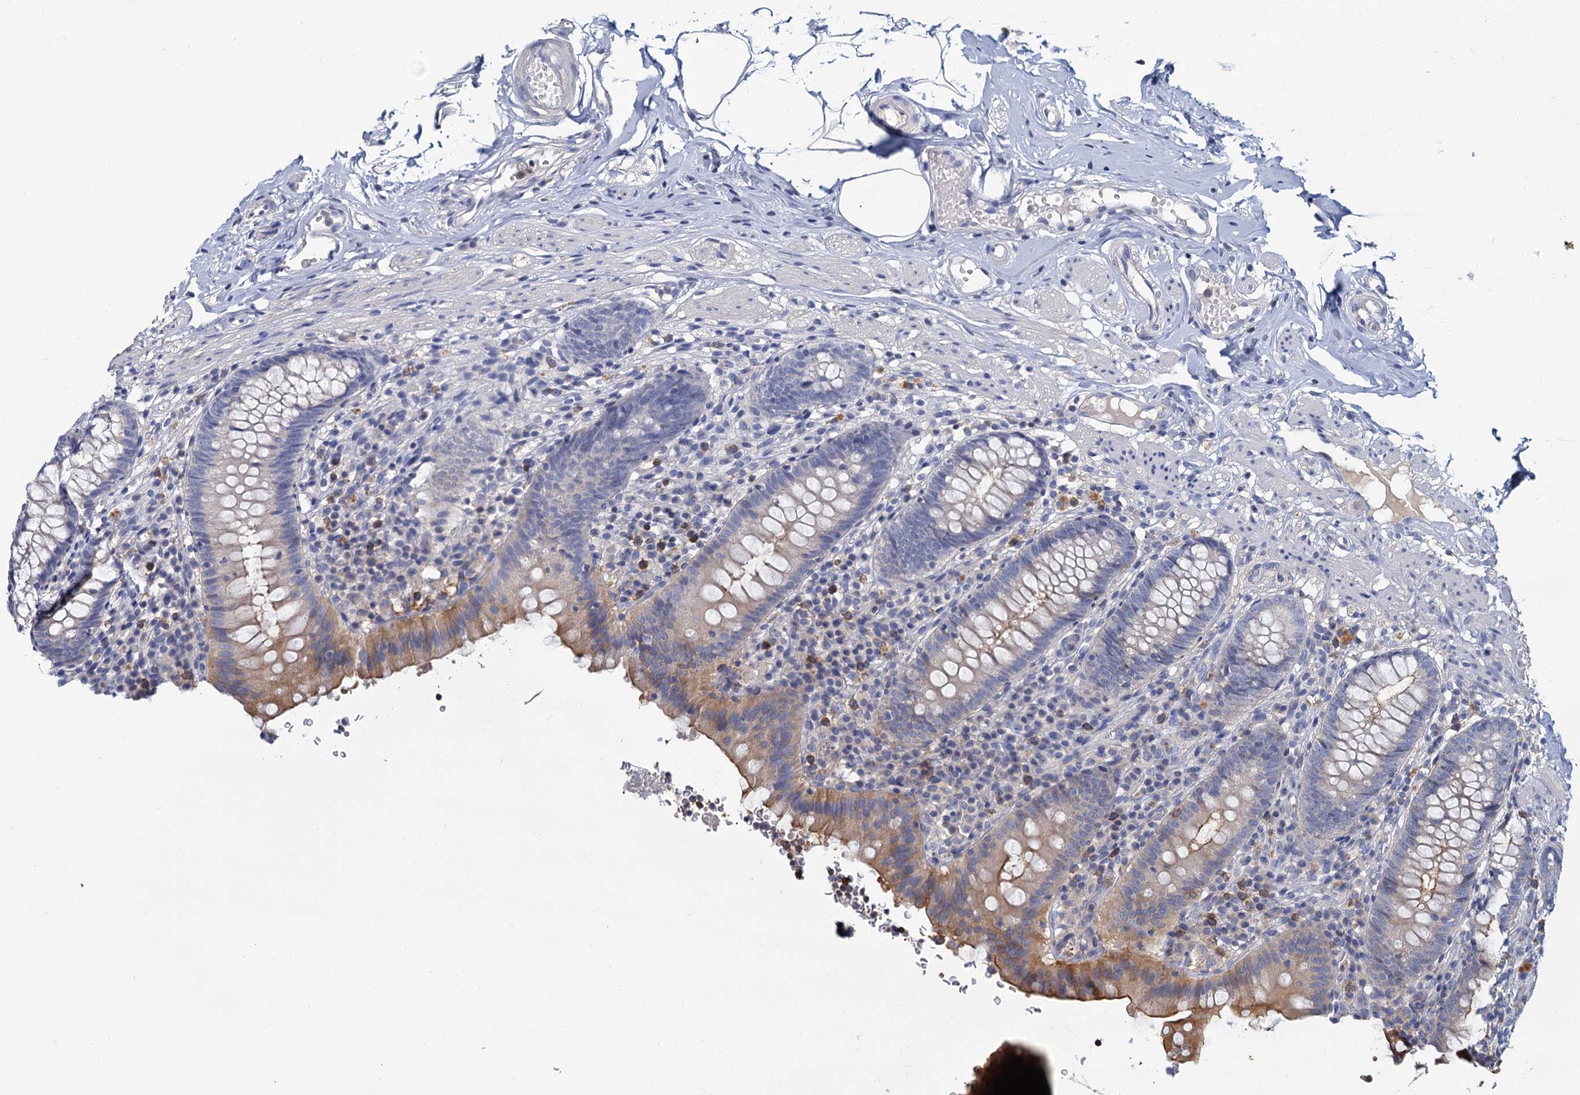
{"staining": {"intensity": "moderate", "quantity": "25%-75%", "location": "cytoplasmic/membranous"}, "tissue": "appendix", "cell_type": "Glandular cells", "image_type": "normal", "snomed": [{"axis": "morphology", "description": "Normal tissue, NOS"}, {"axis": "topography", "description": "Appendix"}], "caption": "Normal appendix demonstrates moderate cytoplasmic/membranous positivity in about 25%-75% of glandular cells, visualized by immunohistochemistry. Nuclei are stained in blue.", "gene": "ACSM3", "patient": {"sex": "male", "age": 55}}